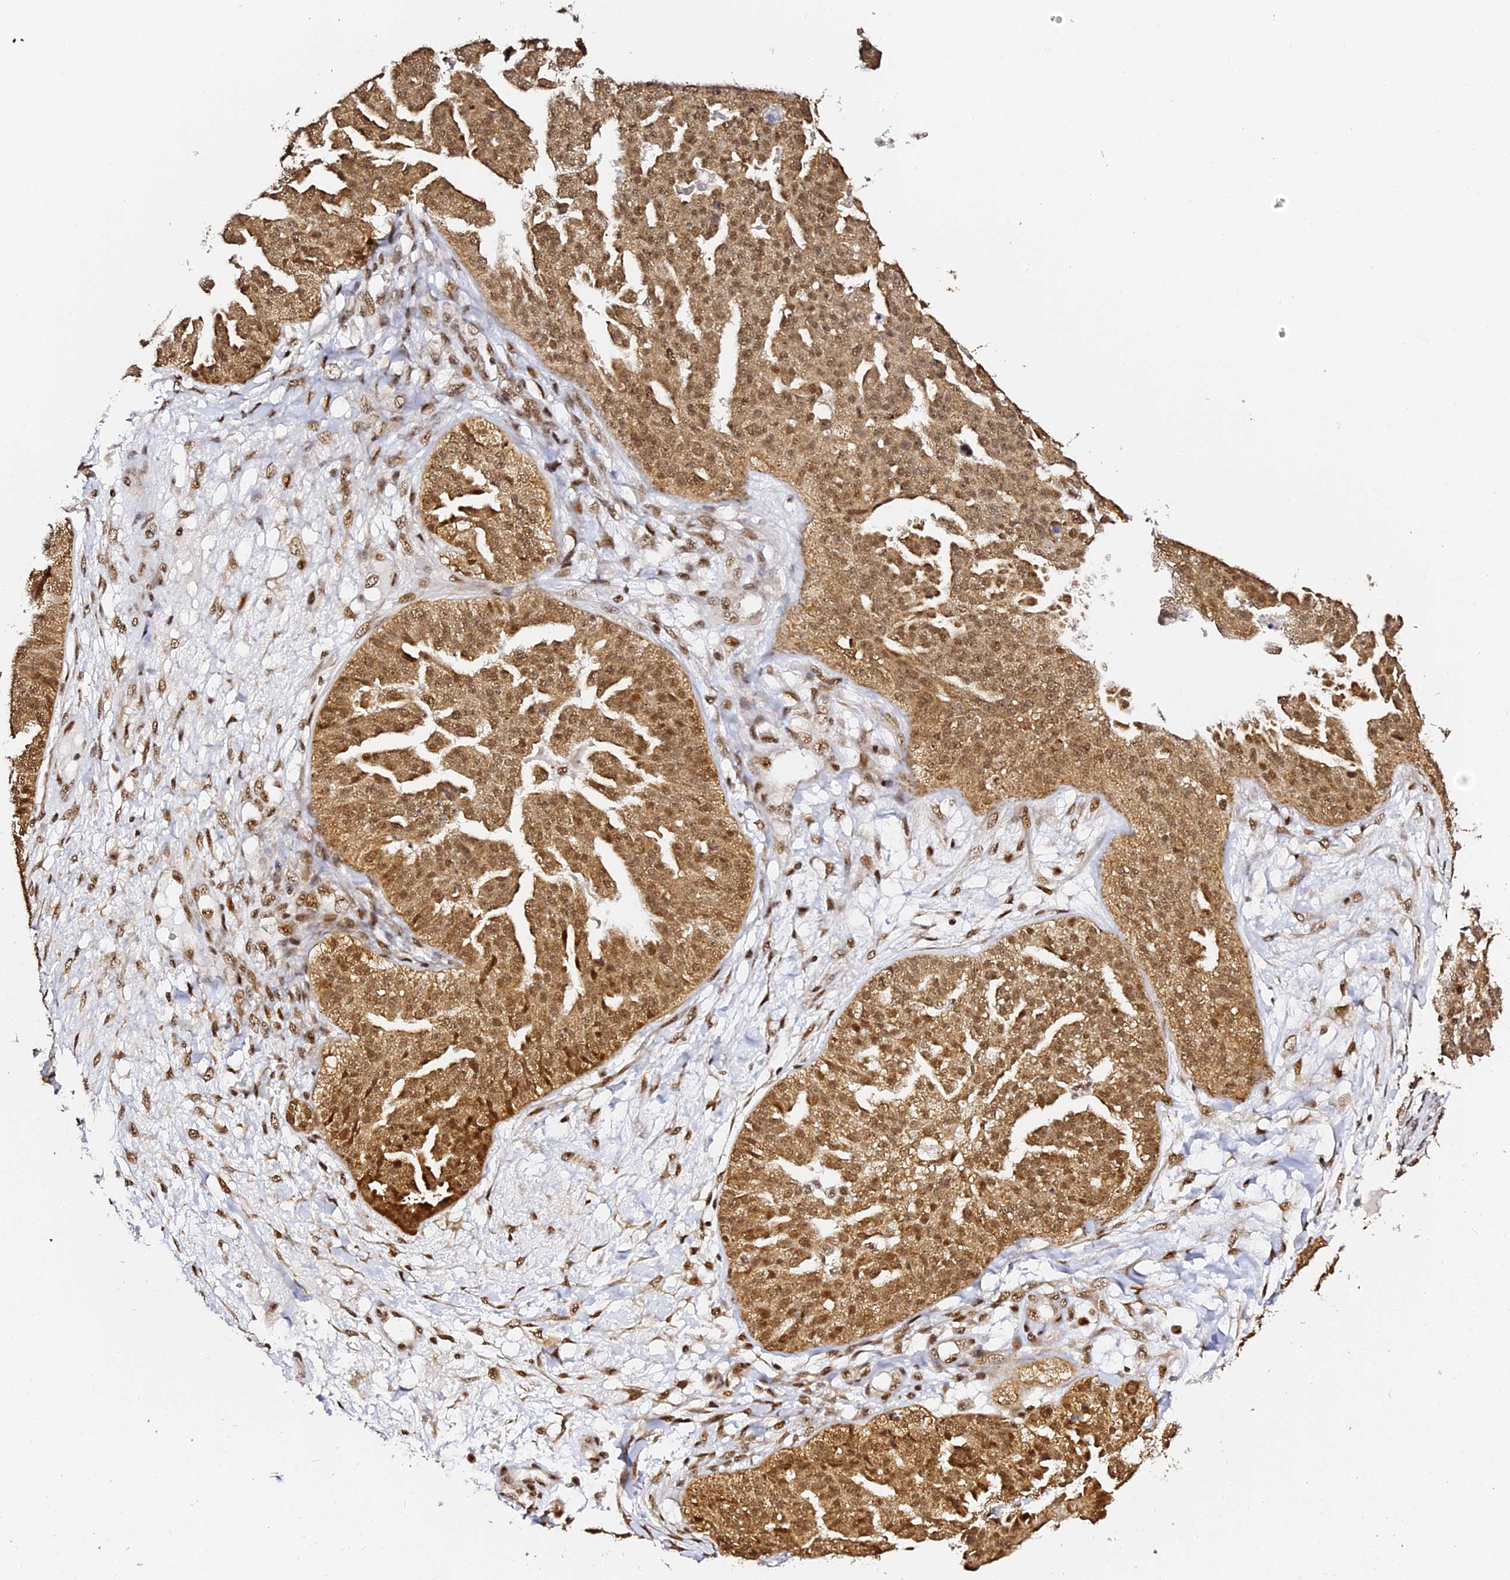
{"staining": {"intensity": "moderate", "quantity": ">75%", "location": "cytoplasmic/membranous,nuclear"}, "tissue": "ovarian cancer", "cell_type": "Tumor cells", "image_type": "cancer", "snomed": [{"axis": "morphology", "description": "Cystadenocarcinoma, serous, NOS"}, {"axis": "topography", "description": "Ovary"}], "caption": "A histopathology image of ovarian cancer stained for a protein displays moderate cytoplasmic/membranous and nuclear brown staining in tumor cells.", "gene": "MCRS1", "patient": {"sex": "female", "age": 58}}